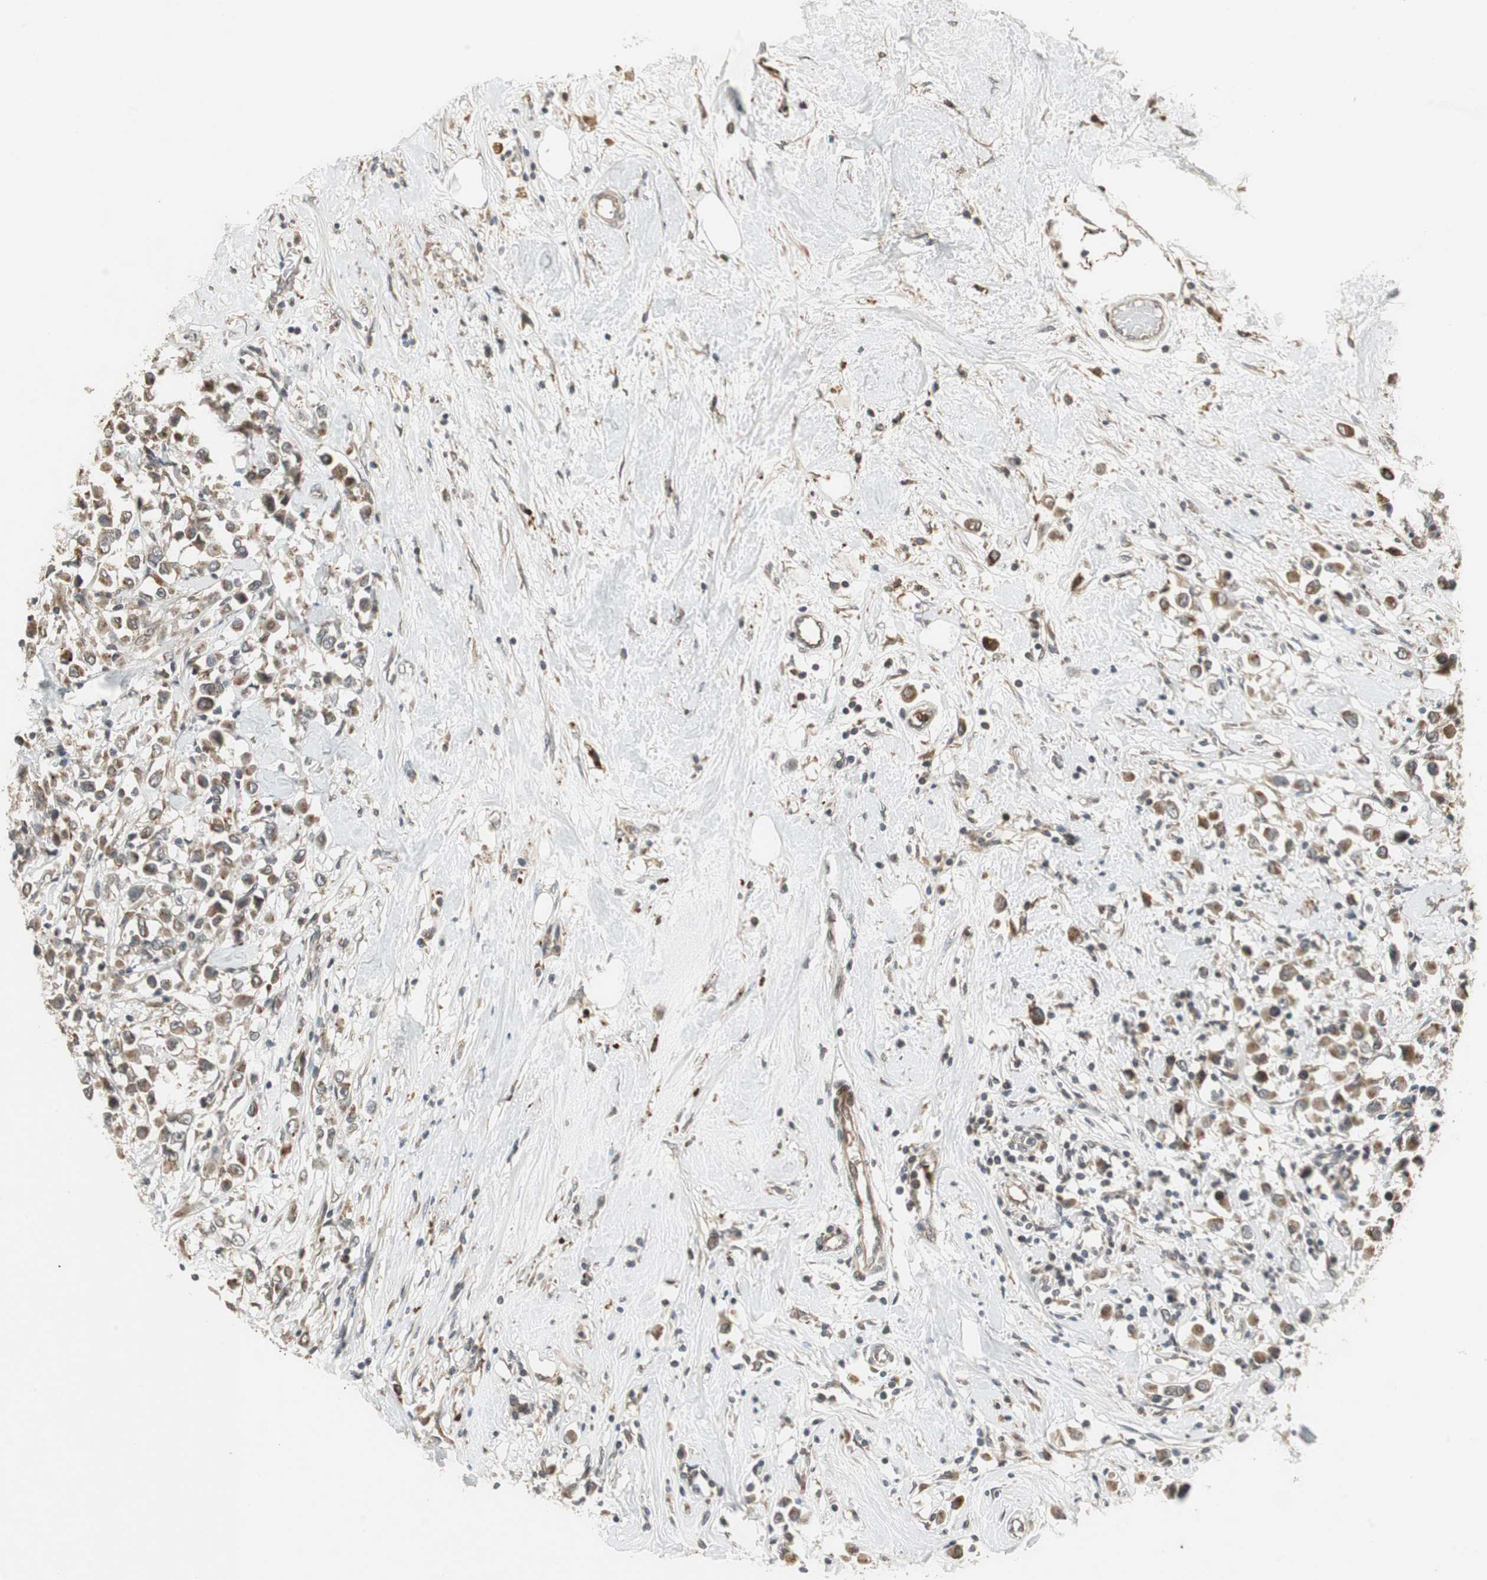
{"staining": {"intensity": "moderate", "quantity": ">75%", "location": "cytoplasmic/membranous"}, "tissue": "breast cancer", "cell_type": "Tumor cells", "image_type": "cancer", "snomed": [{"axis": "morphology", "description": "Duct carcinoma"}, {"axis": "topography", "description": "Breast"}], "caption": "High-magnification brightfield microscopy of breast cancer (intraductal carcinoma) stained with DAB (brown) and counterstained with hematoxylin (blue). tumor cells exhibit moderate cytoplasmic/membranous expression is seen in about>75% of cells.", "gene": "SNX4", "patient": {"sex": "female", "age": 61}}